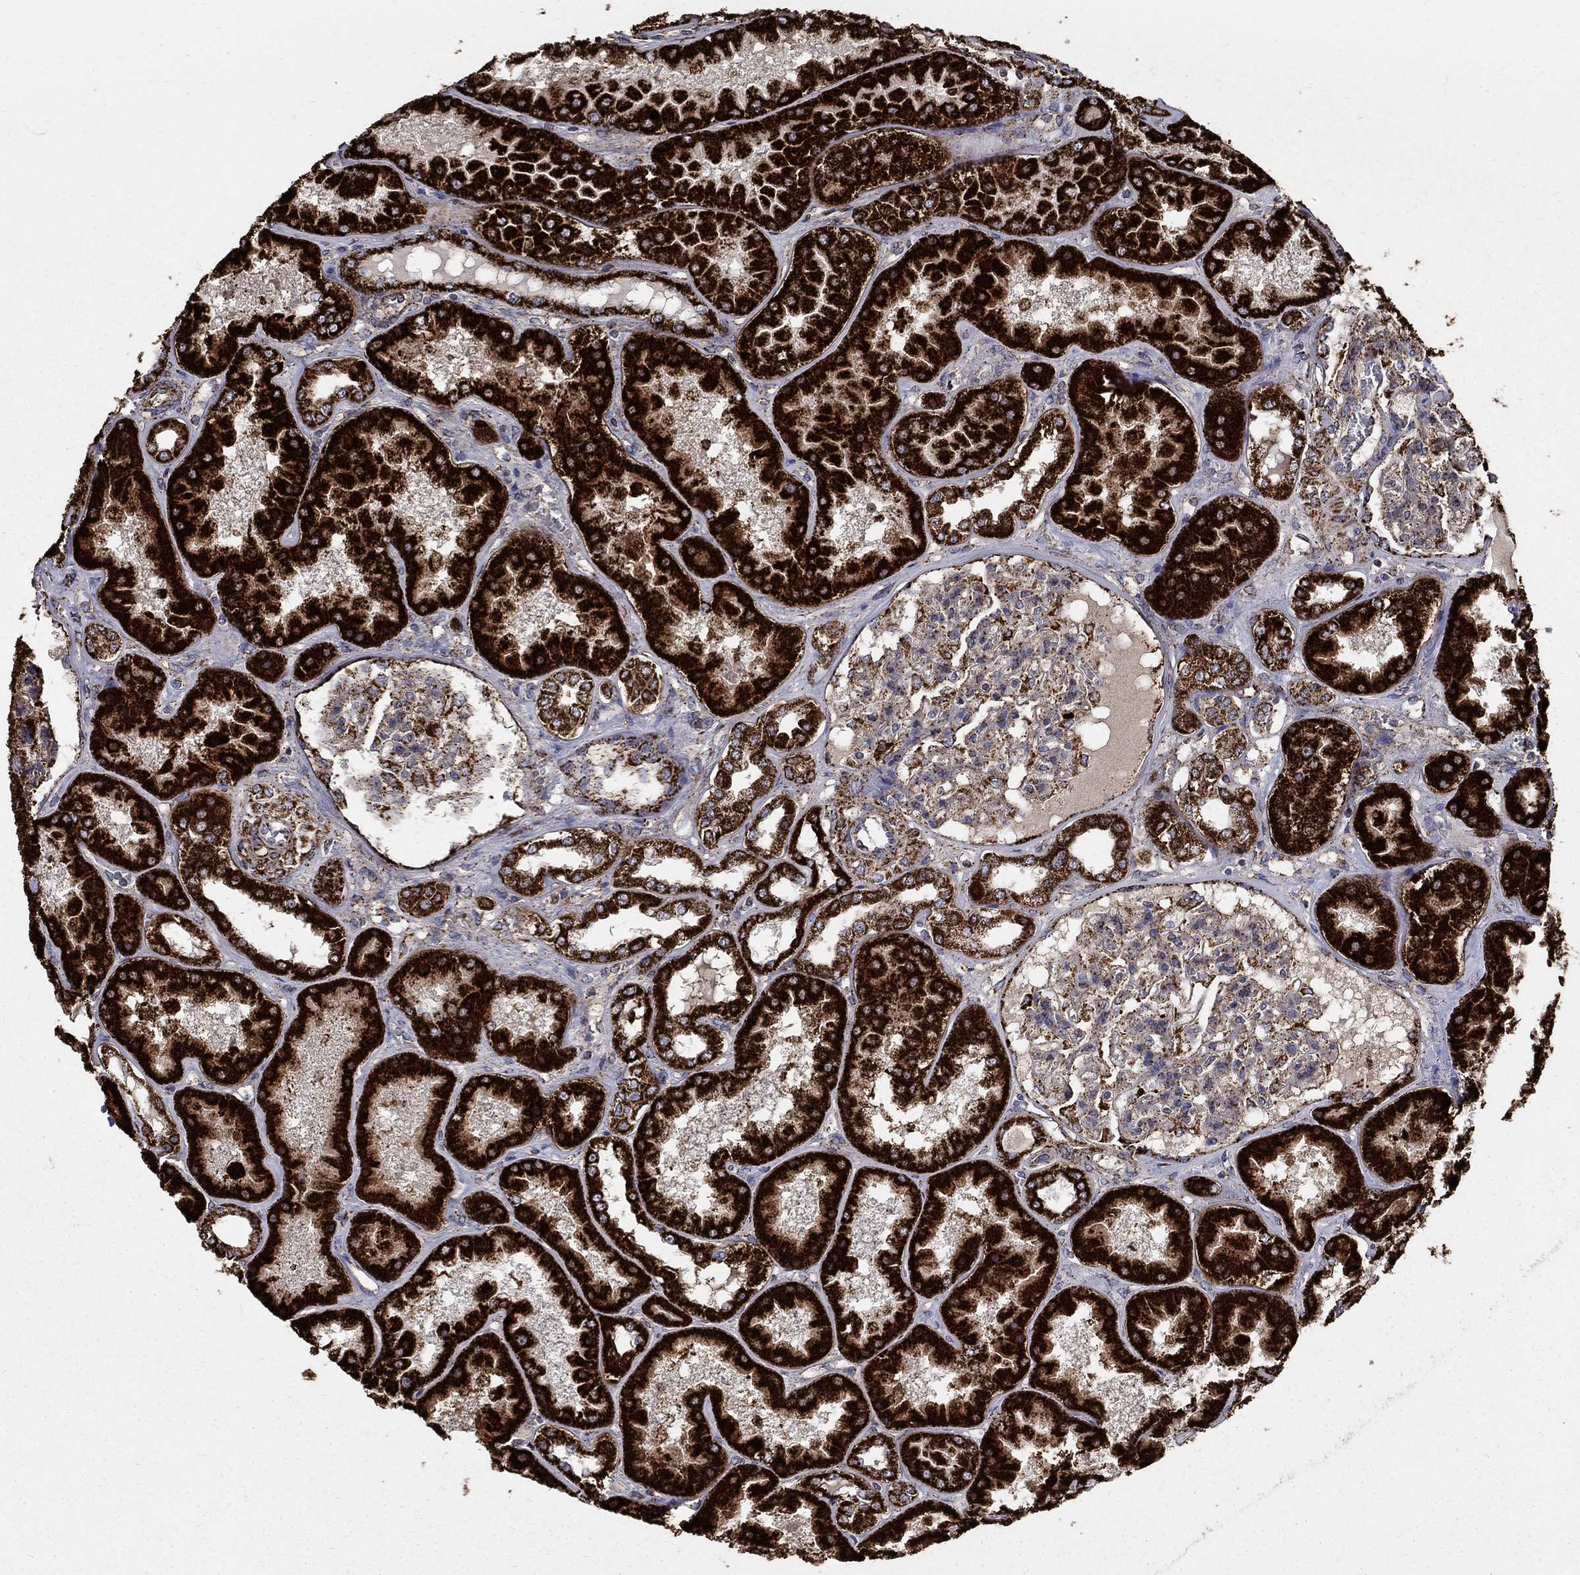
{"staining": {"intensity": "strong", "quantity": "<25%", "location": "cytoplasmic/membranous"}, "tissue": "kidney", "cell_type": "Cells in glomeruli", "image_type": "normal", "snomed": [{"axis": "morphology", "description": "Normal tissue, NOS"}, {"axis": "topography", "description": "Kidney"}], "caption": "Immunohistochemical staining of benign kidney exhibits <25% levels of strong cytoplasmic/membranous protein positivity in about <25% of cells in glomeruli.", "gene": "GCSH", "patient": {"sex": "female", "age": 56}}